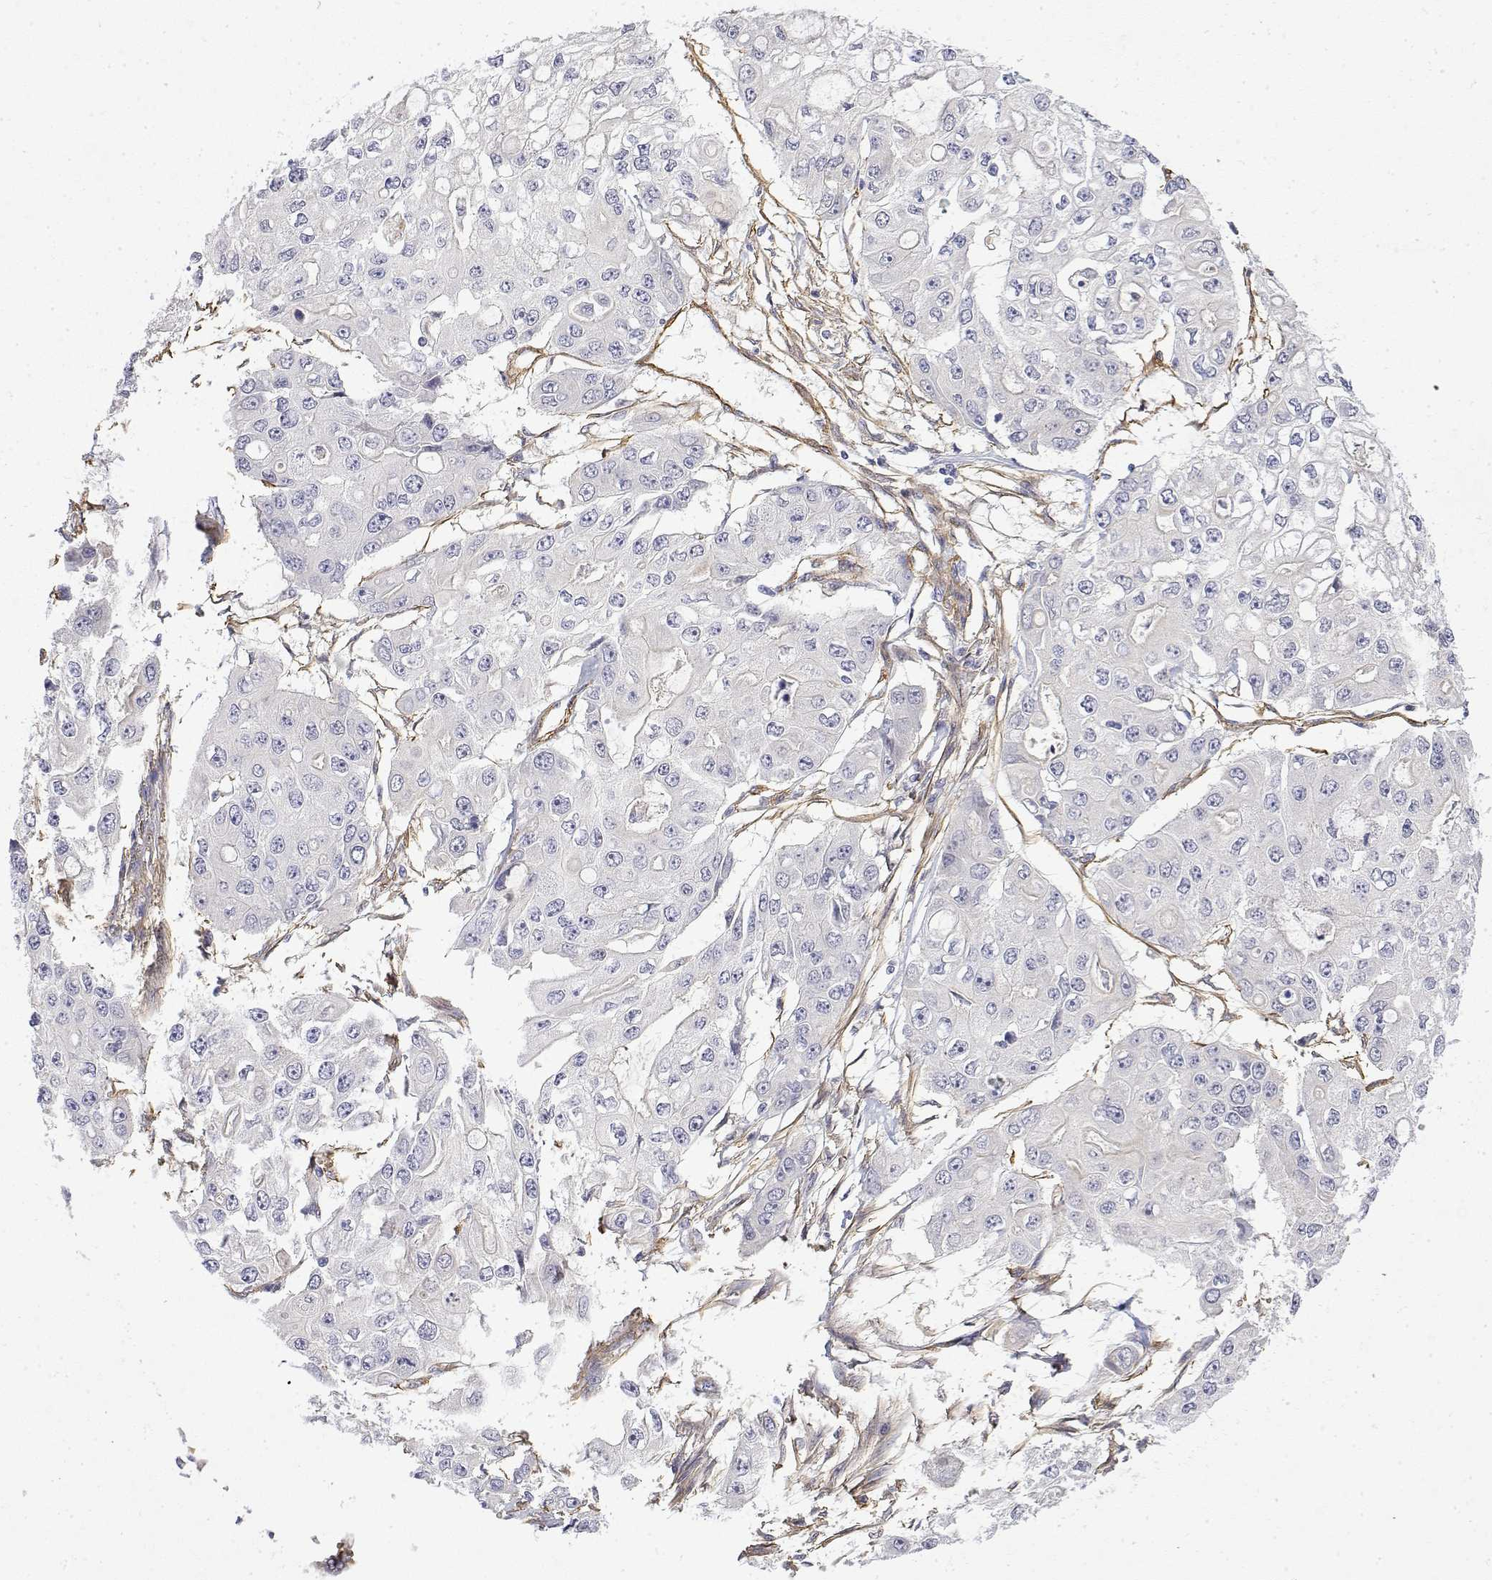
{"staining": {"intensity": "negative", "quantity": "none", "location": "none"}, "tissue": "ovarian cancer", "cell_type": "Tumor cells", "image_type": "cancer", "snomed": [{"axis": "morphology", "description": "Cystadenocarcinoma, serous, NOS"}, {"axis": "topography", "description": "Ovary"}], "caption": "Immunohistochemical staining of serous cystadenocarcinoma (ovarian) exhibits no significant staining in tumor cells.", "gene": "SOWAHD", "patient": {"sex": "female", "age": 56}}